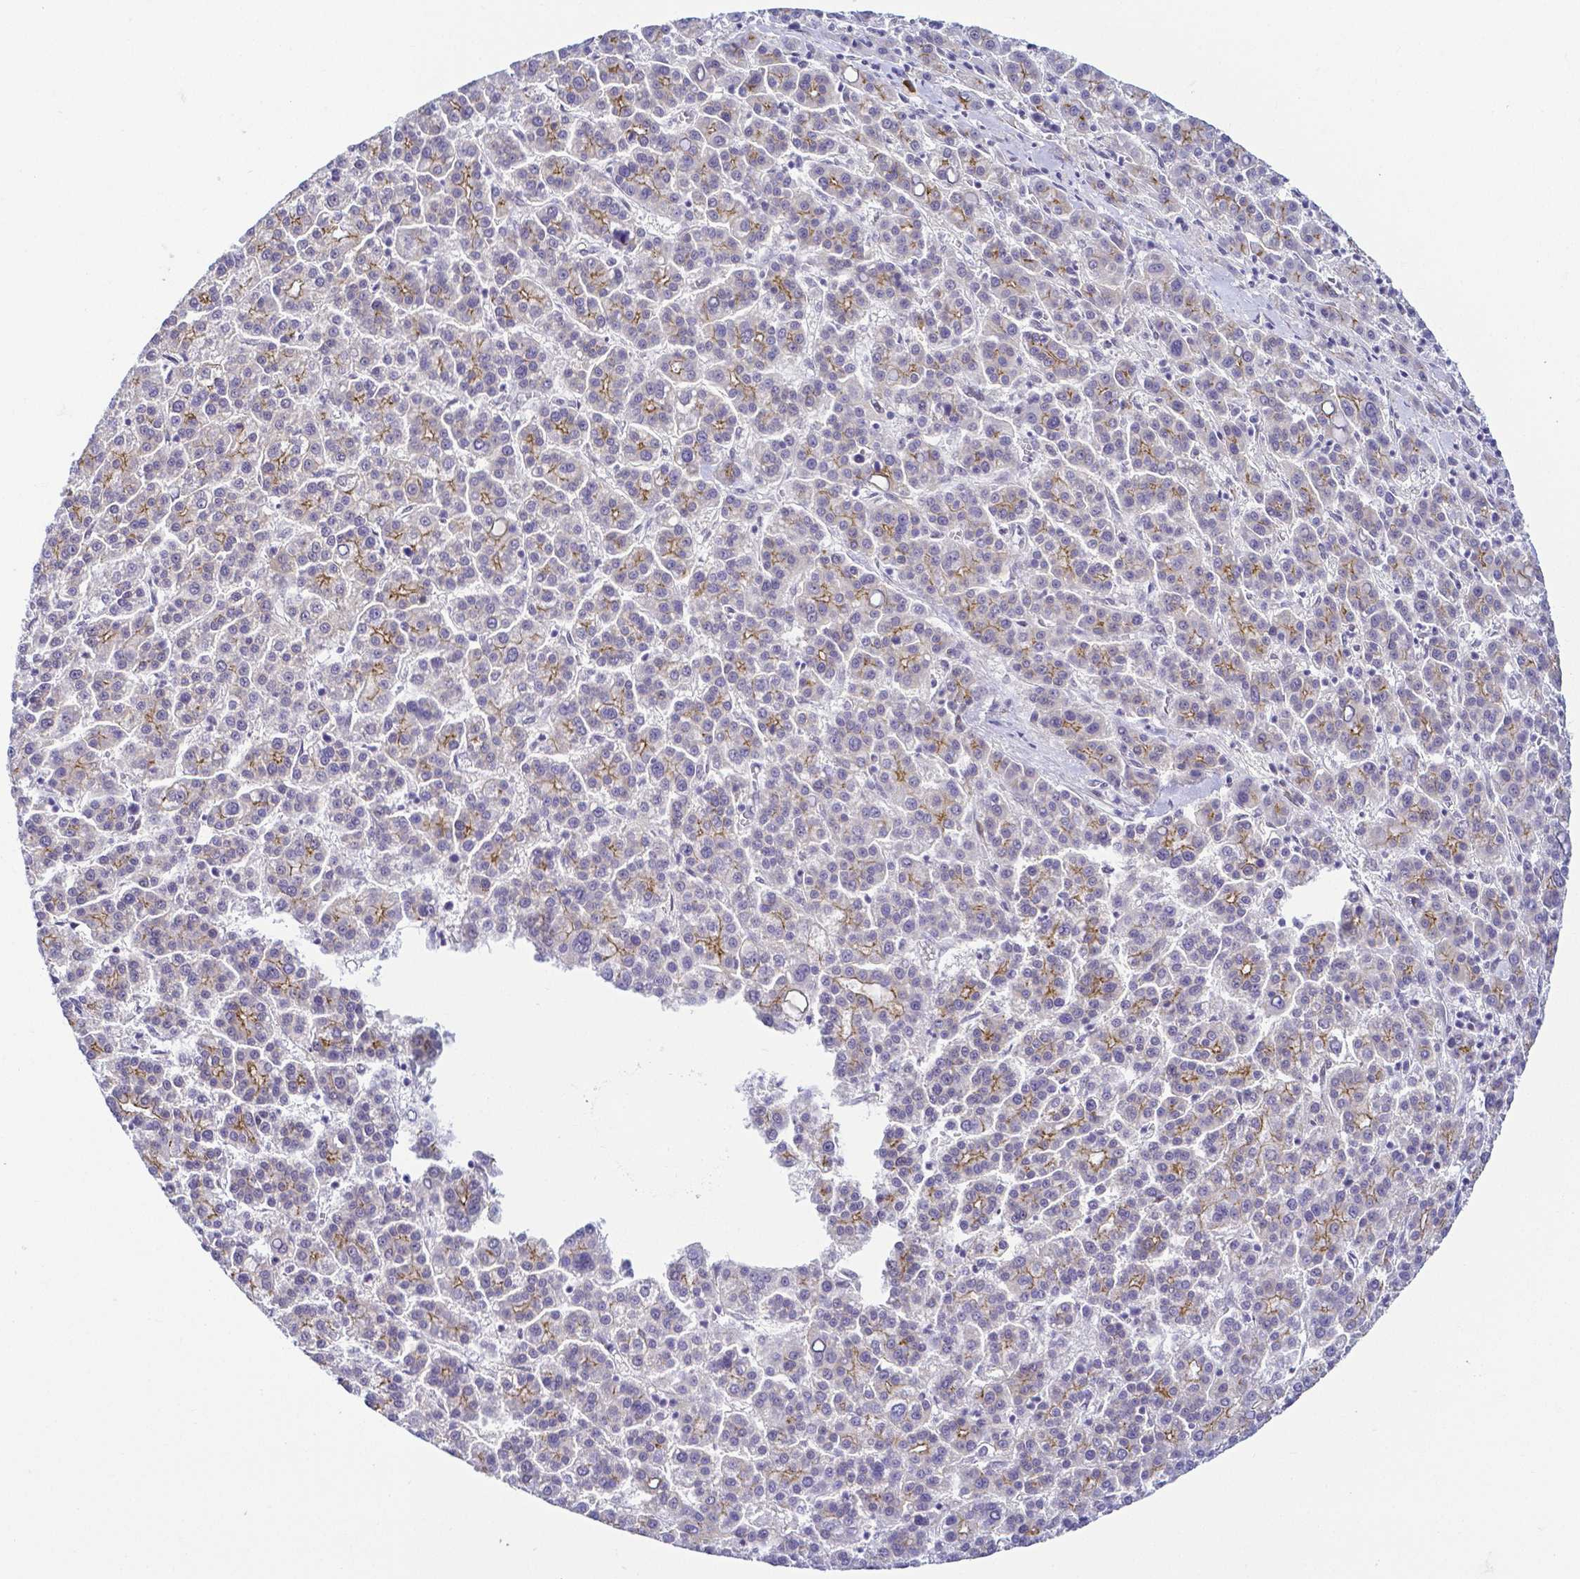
{"staining": {"intensity": "moderate", "quantity": "<25%", "location": "cytoplasmic/membranous"}, "tissue": "liver cancer", "cell_type": "Tumor cells", "image_type": "cancer", "snomed": [{"axis": "morphology", "description": "Carcinoma, Hepatocellular, NOS"}, {"axis": "topography", "description": "Liver"}], "caption": "A high-resolution micrograph shows IHC staining of liver cancer, which reveals moderate cytoplasmic/membranous positivity in about <25% of tumor cells.", "gene": "FAM83G", "patient": {"sex": "female", "age": 58}}